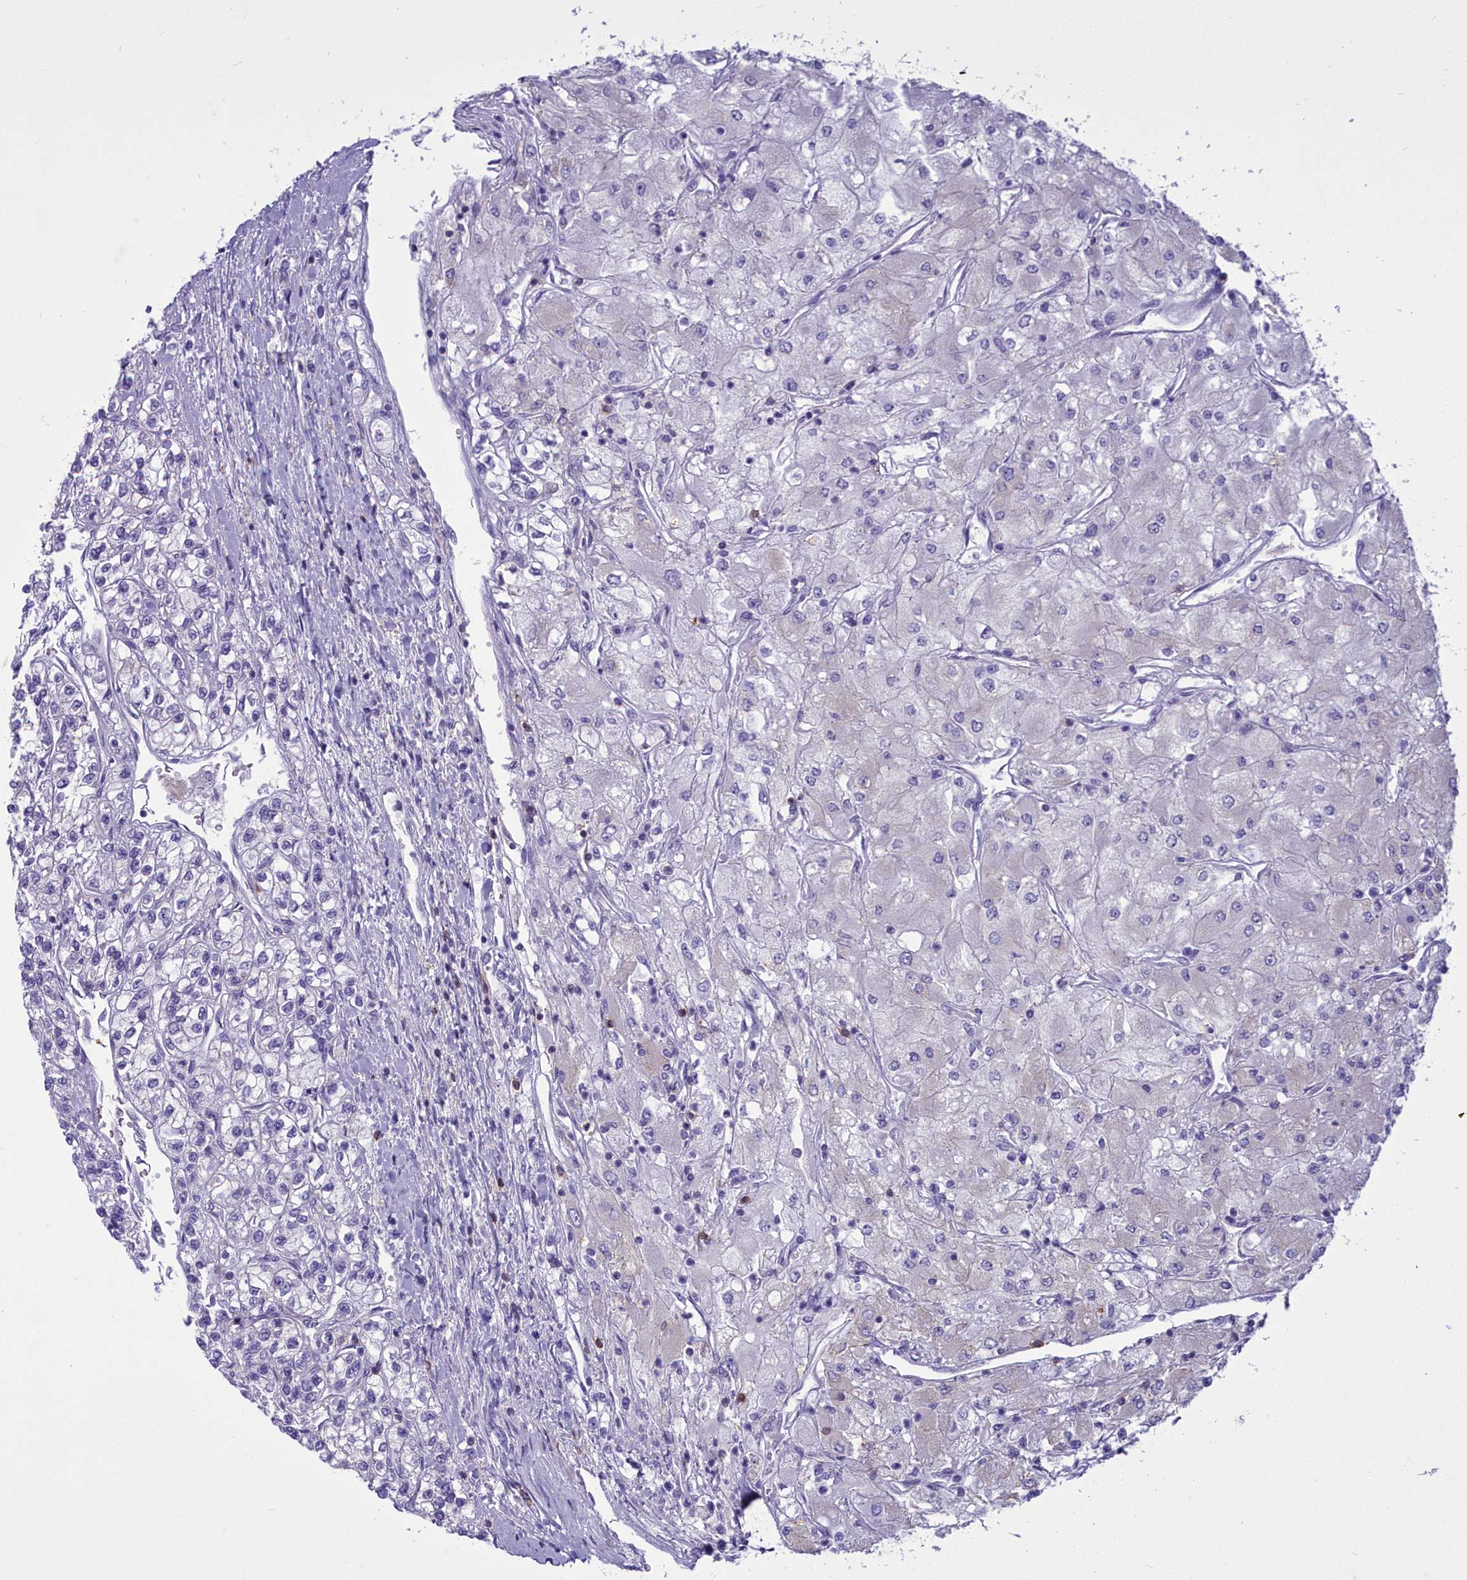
{"staining": {"intensity": "negative", "quantity": "none", "location": "none"}, "tissue": "renal cancer", "cell_type": "Tumor cells", "image_type": "cancer", "snomed": [{"axis": "morphology", "description": "Adenocarcinoma, NOS"}, {"axis": "topography", "description": "Kidney"}], "caption": "A high-resolution image shows immunohistochemistry (IHC) staining of adenocarcinoma (renal), which demonstrates no significant staining in tumor cells. (DAB (3,3'-diaminobenzidine) immunohistochemistry with hematoxylin counter stain).", "gene": "CD5", "patient": {"sex": "male", "age": 80}}